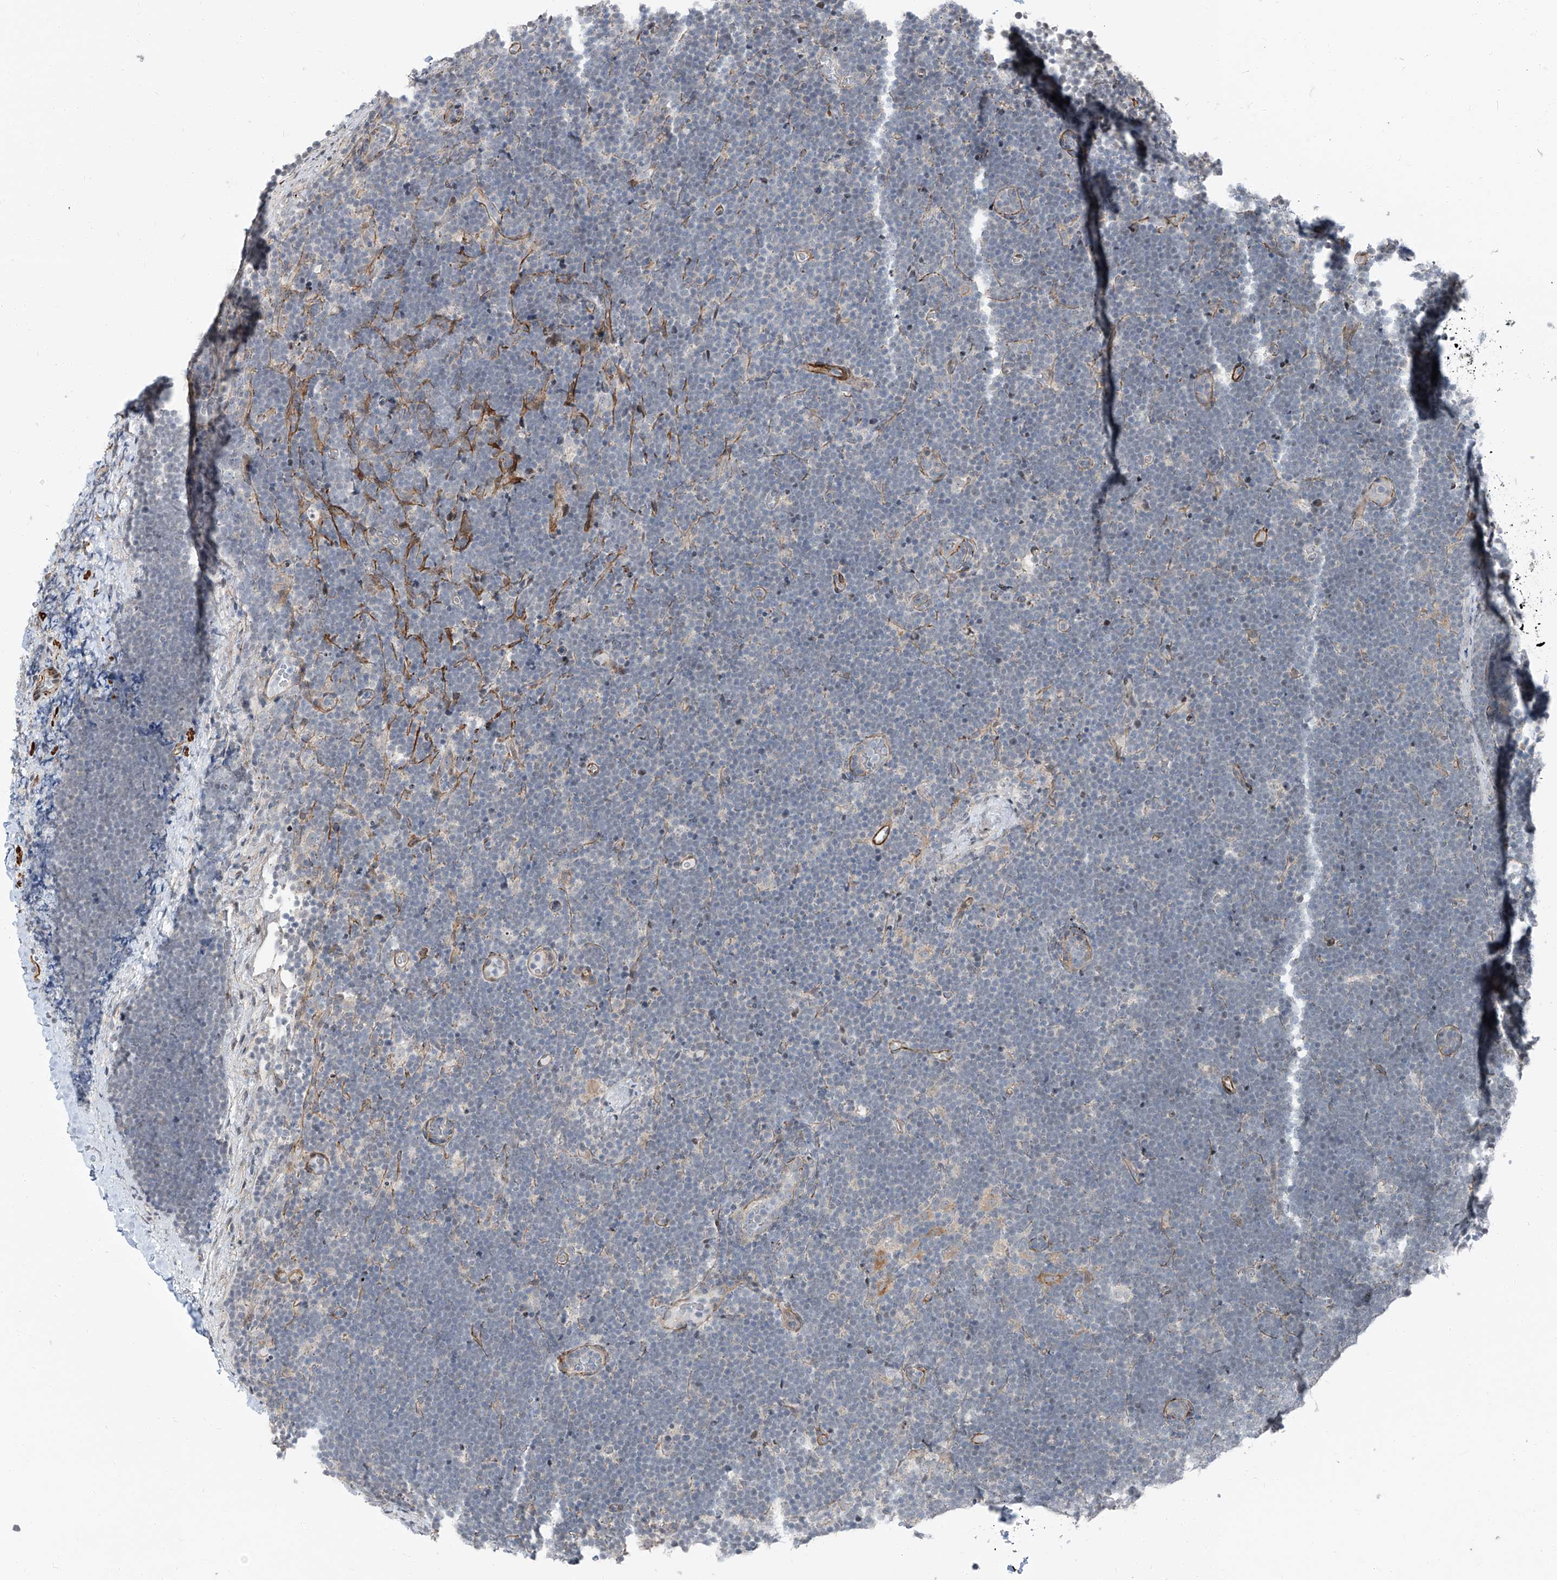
{"staining": {"intensity": "negative", "quantity": "none", "location": "none"}, "tissue": "lymphoma", "cell_type": "Tumor cells", "image_type": "cancer", "snomed": [{"axis": "morphology", "description": "Malignant lymphoma, non-Hodgkin's type, High grade"}, {"axis": "topography", "description": "Lymph node"}], "caption": "IHC image of lymphoma stained for a protein (brown), which shows no positivity in tumor cells.", "gene": "TXLNB", "patient": {"sex": "male", "age": 13}}